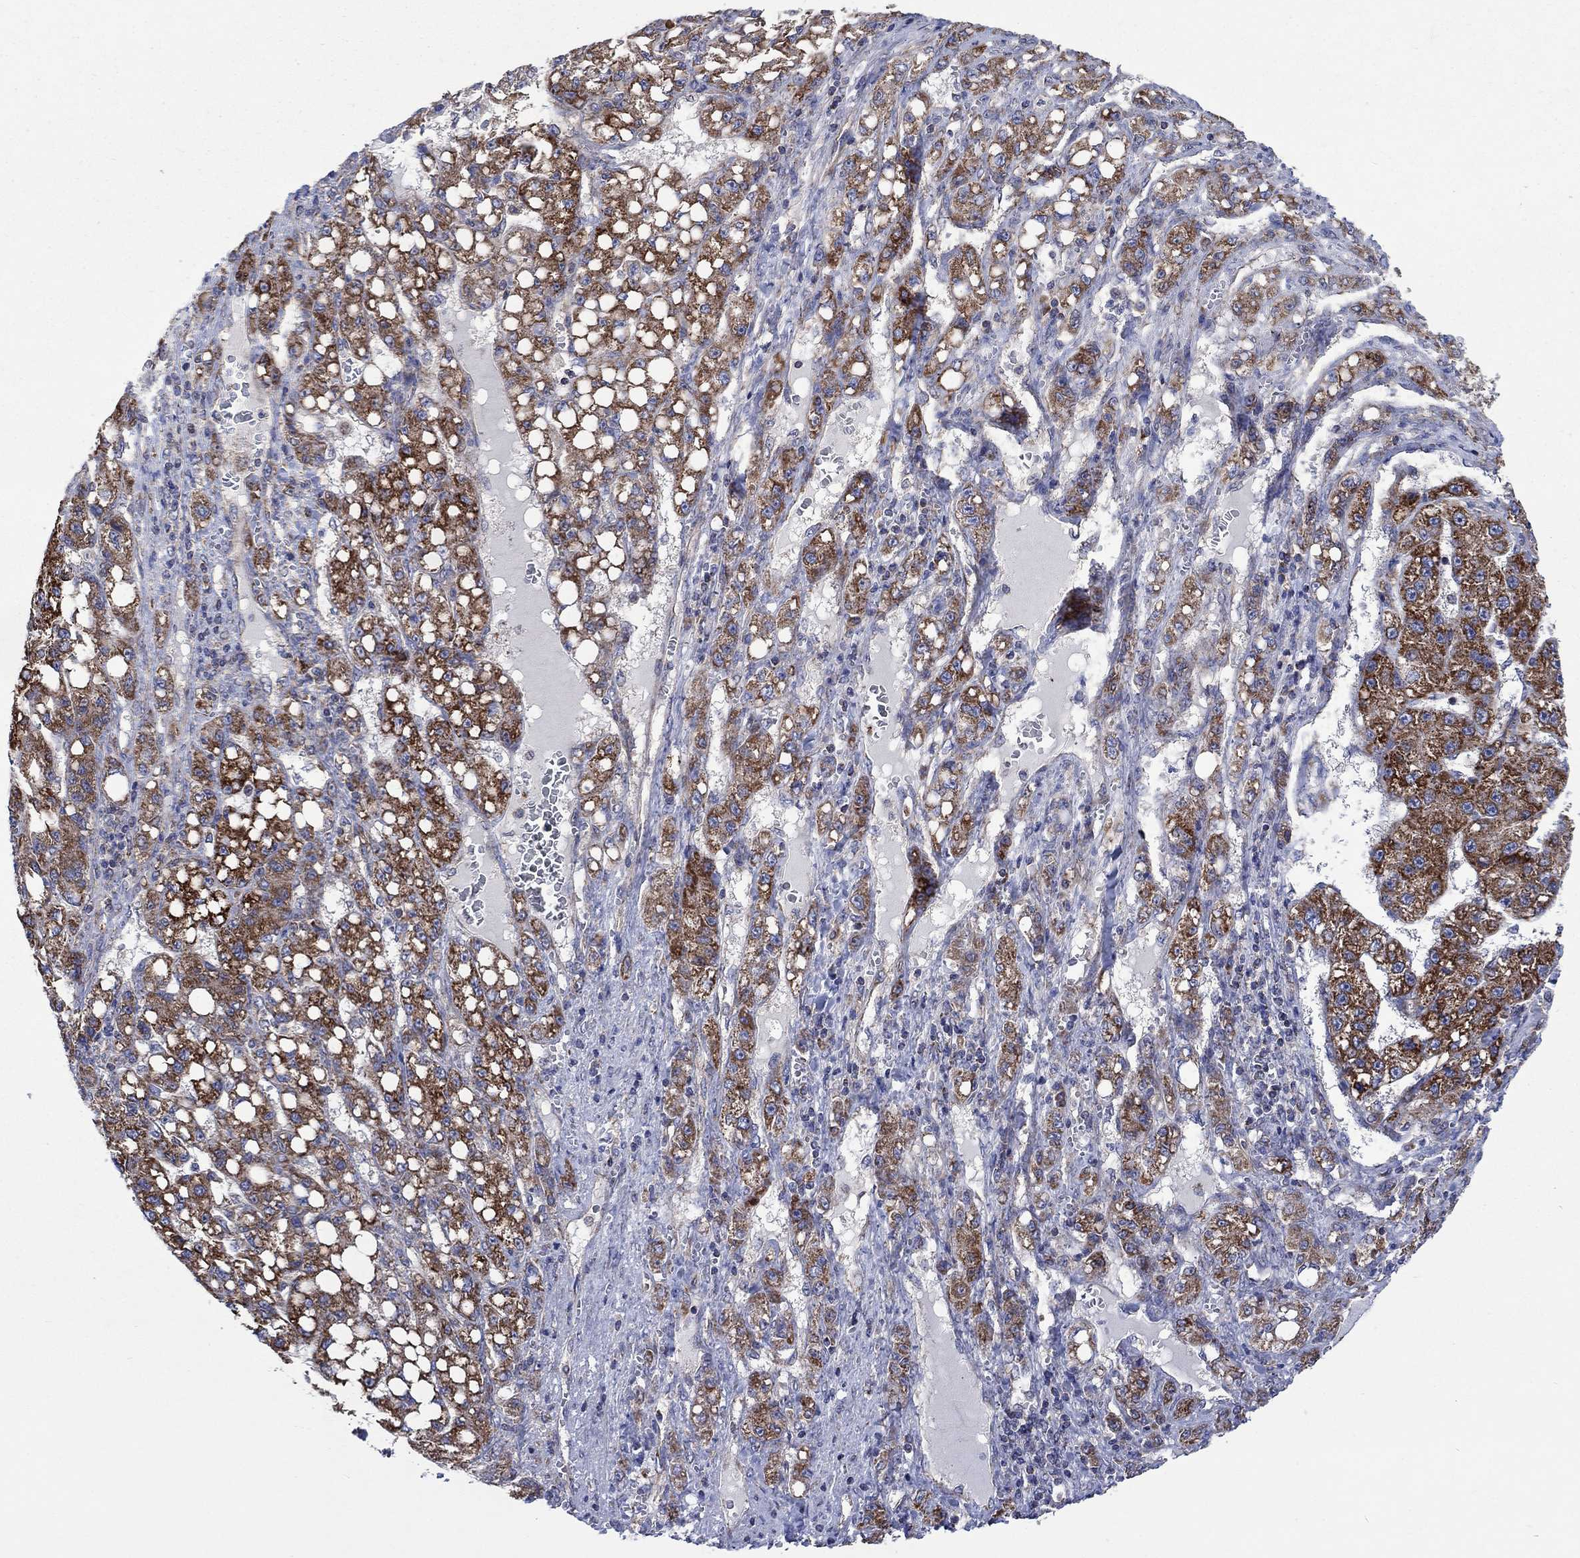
{"staining": {"intensity": "strong", "quantity": "25%-75%", "location": "cytoplasmic/membranous"}, "tissue": "liver cancer", "cell_type": "Tumor cells", "image_type": "cancer", "snomed": [{"axis": "morphology", "description": "Carcinoma, Hepatocellular, NOS"}, {"axis": "topography", "description": "Liver"}], "caption": "A high-resolution image shows immunohistochemistry staining of liver cancer (hepatocellular carcinoma), which reveals strong cytoplasmic/membranous staining in about 25%-75% of tumor cells.", "gene": "RPLP0", "patient": {"sex": "female", "age": 65}}